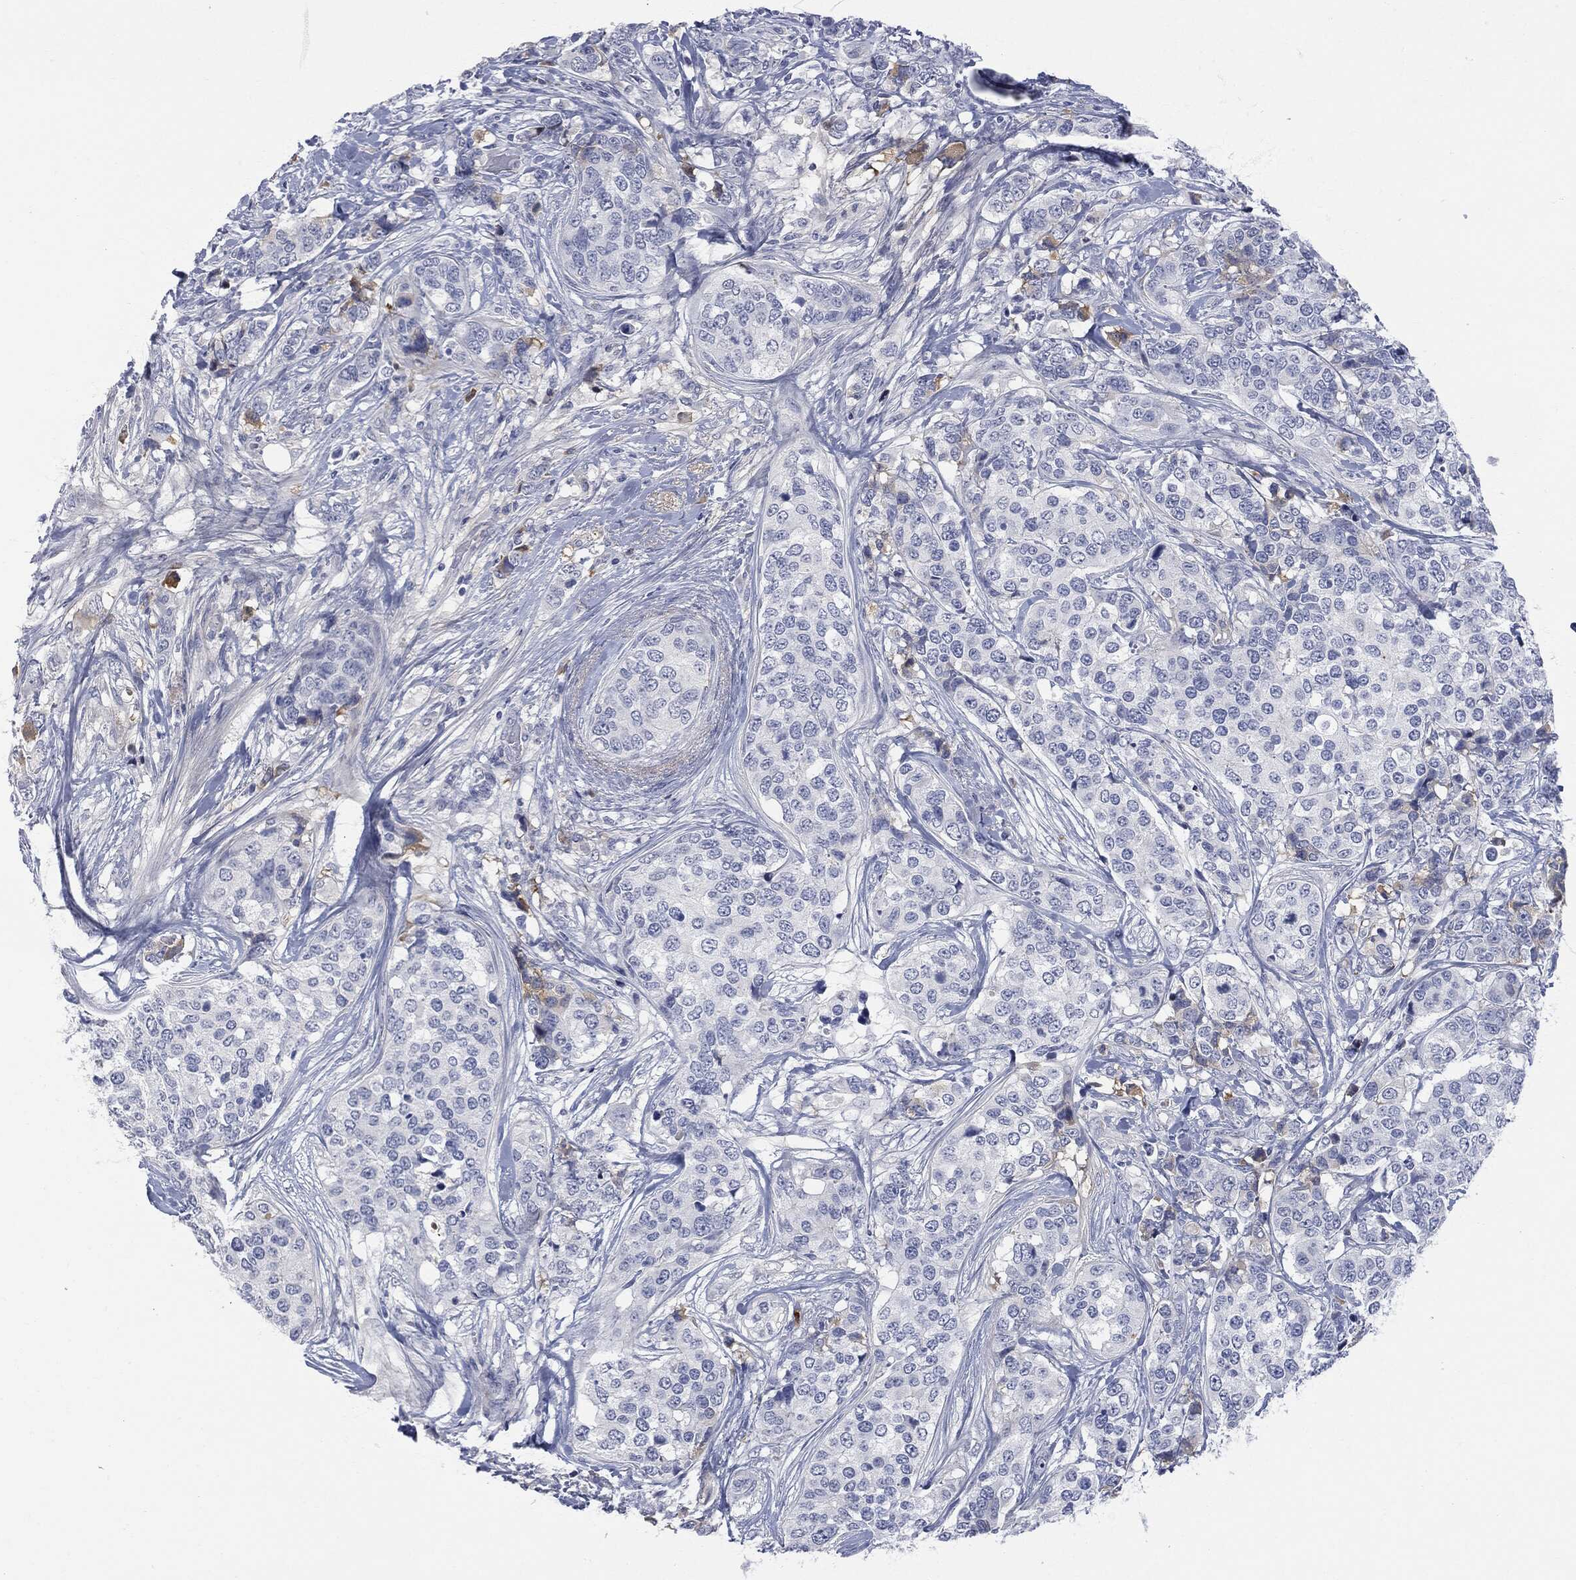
{"staining": {"intensity": "negative", "quantity": "none", "location": "none"}, "tissue": "breast cancer", "cell_type": "Tumor cells", "image_type": "cancer", "snomed": [{"axis": "morphology", "description": "Lobular carcinoma"}, {"axis": "topography", "description": "Breast"}], "caption": "The image exhibits no significant positivity in tumor cells of breast cancer (lobular carcinoma).", "gene": "BTK", "patient": {"sex": "female", "age": 59}}